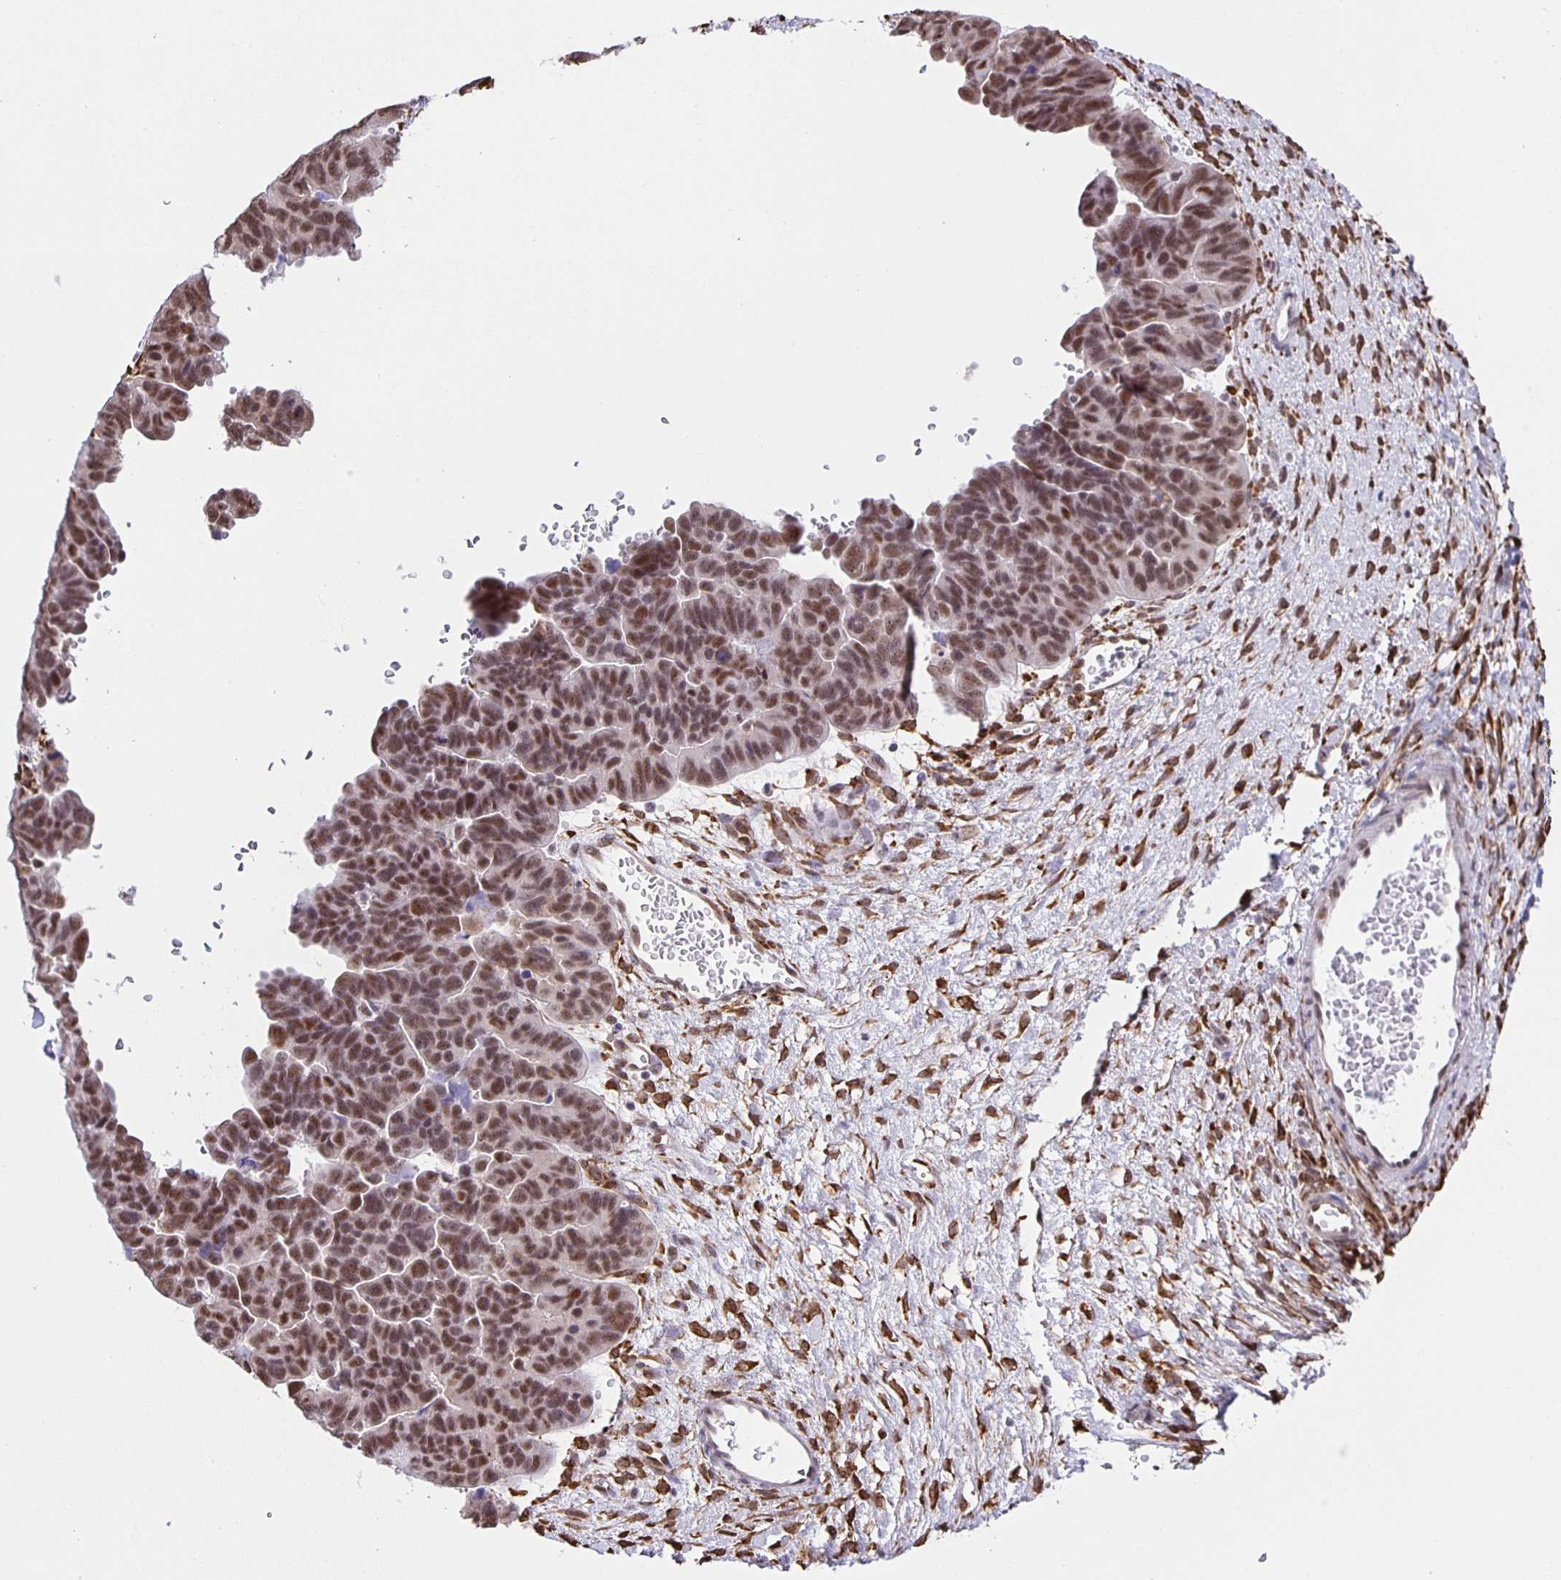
{"staining": {"intensity": "moderate", "quantity": ">75%", "location": "nuclear"}, "tissue": "ovarian cancer", "cell_type": "Tumor cells", "image_type": "cancer", "snomed": [{"axis": "morphology", "description": "Cystadenocarcinoma, serous, NOS"}, {"axis": "topography", "description": "Ovary"}], "caption": "Ovarian serous cystadenocarcinoma stained with DAB immunohistochemistry reveals medium levels of moderate nuclear expression in about >75% of tumor cells.", "gene": "ZRANB2", "patient": {"sex": "female", "age": 64}}